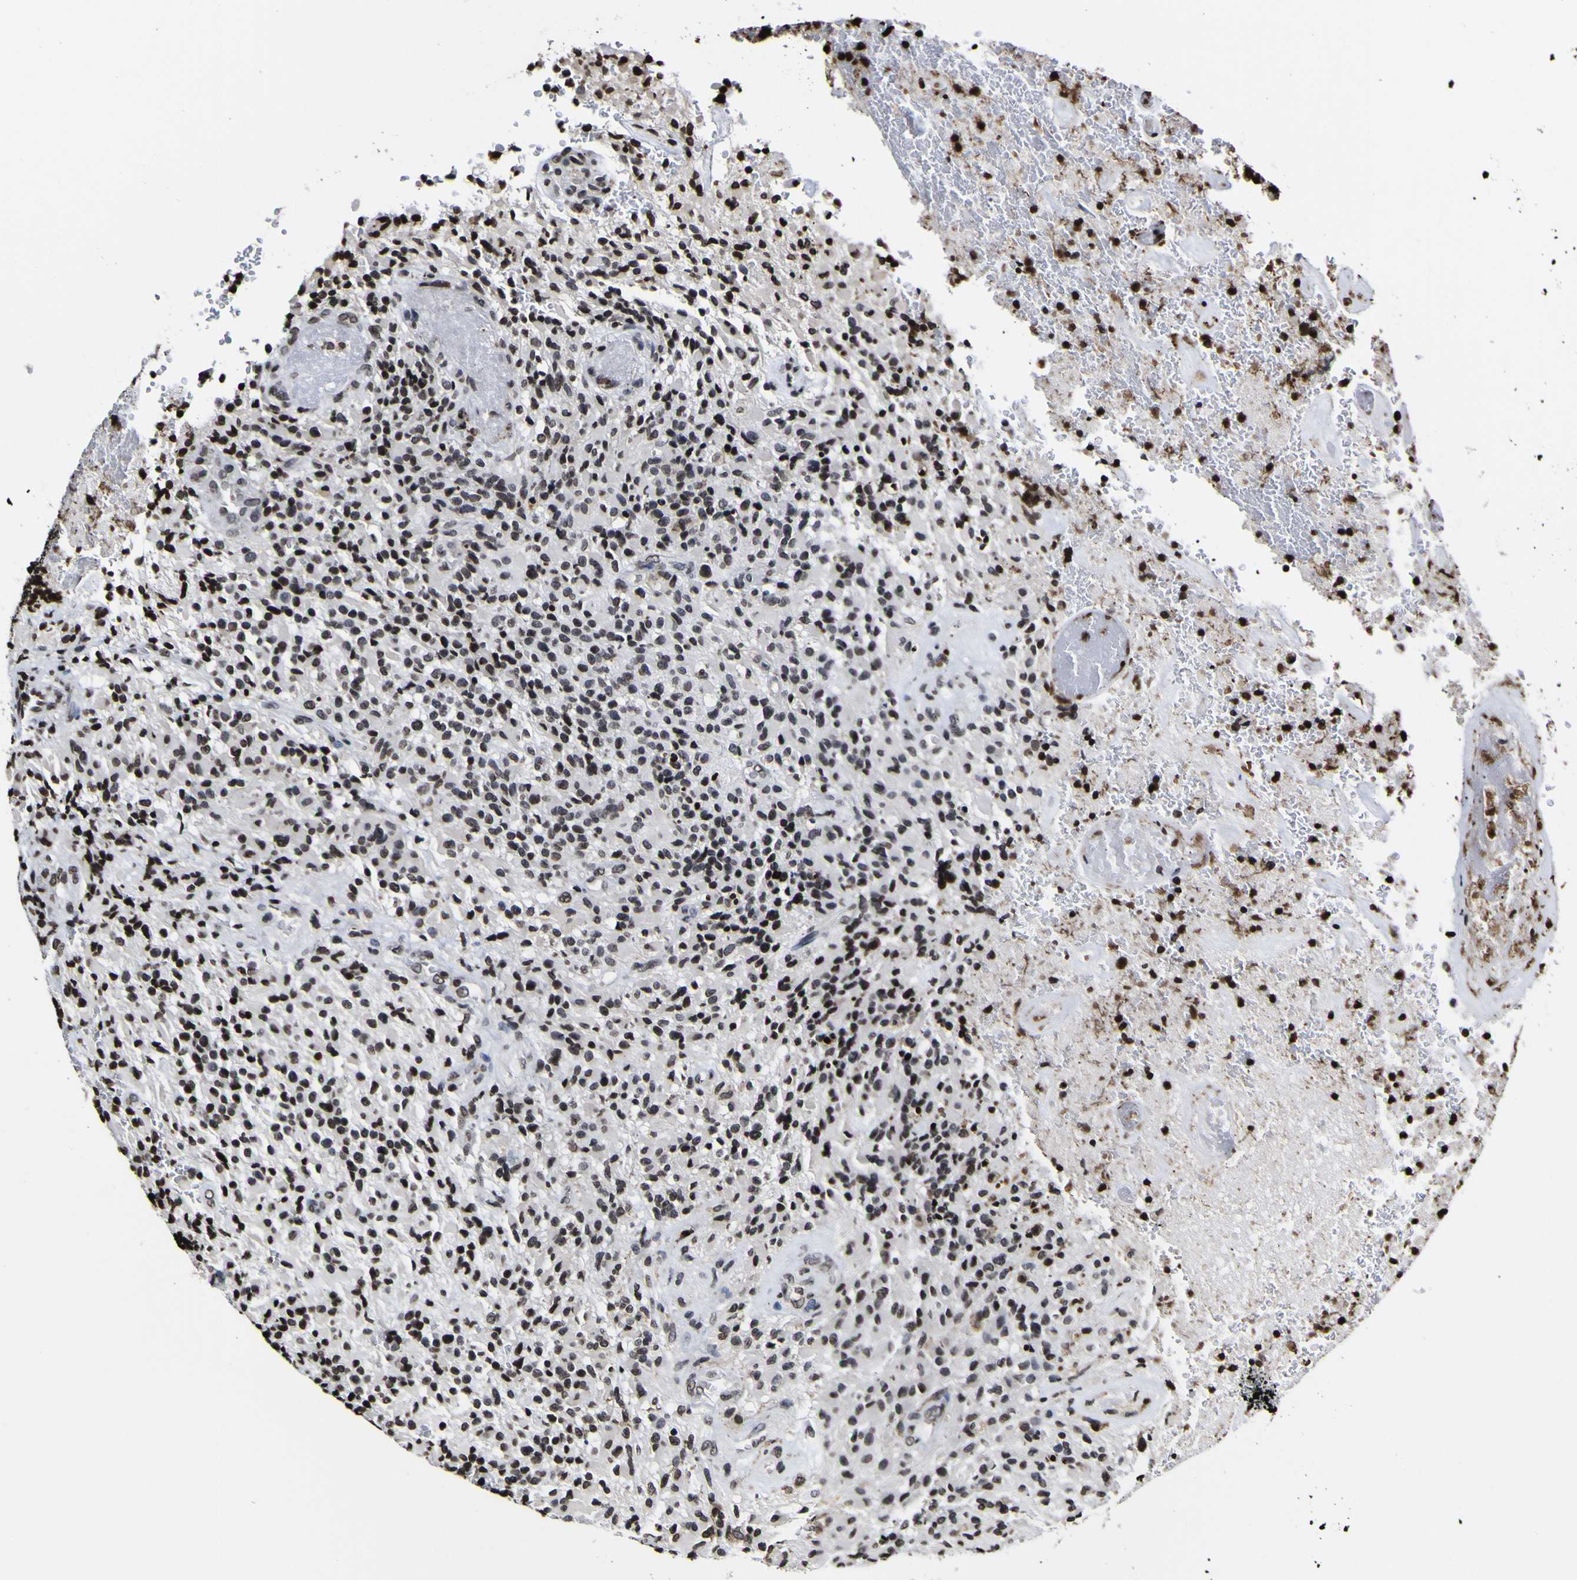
{"staining": {"intensity": "strong", "quantity": ">75%", "location": "nuclear"}, "tissue": "glioma", "cell_type": "Tumor cells", "image_type": "cancer", "snomed": [{"axis": "morphology", "description": "Glioma, malignant, High grade"}, {"axis": "topography", "description": "Brain"}], "caption": "IHC micrograph of neoplastic tissue: human glioma stained using immunohistochemistry (IHC) shows high levels of strong protein expression localized specifically in the nuclear of tumor cells, appearing as a nuclear brown color.", "gene": "PIAS1", "patient": {"sex": "male", "age": 71}}